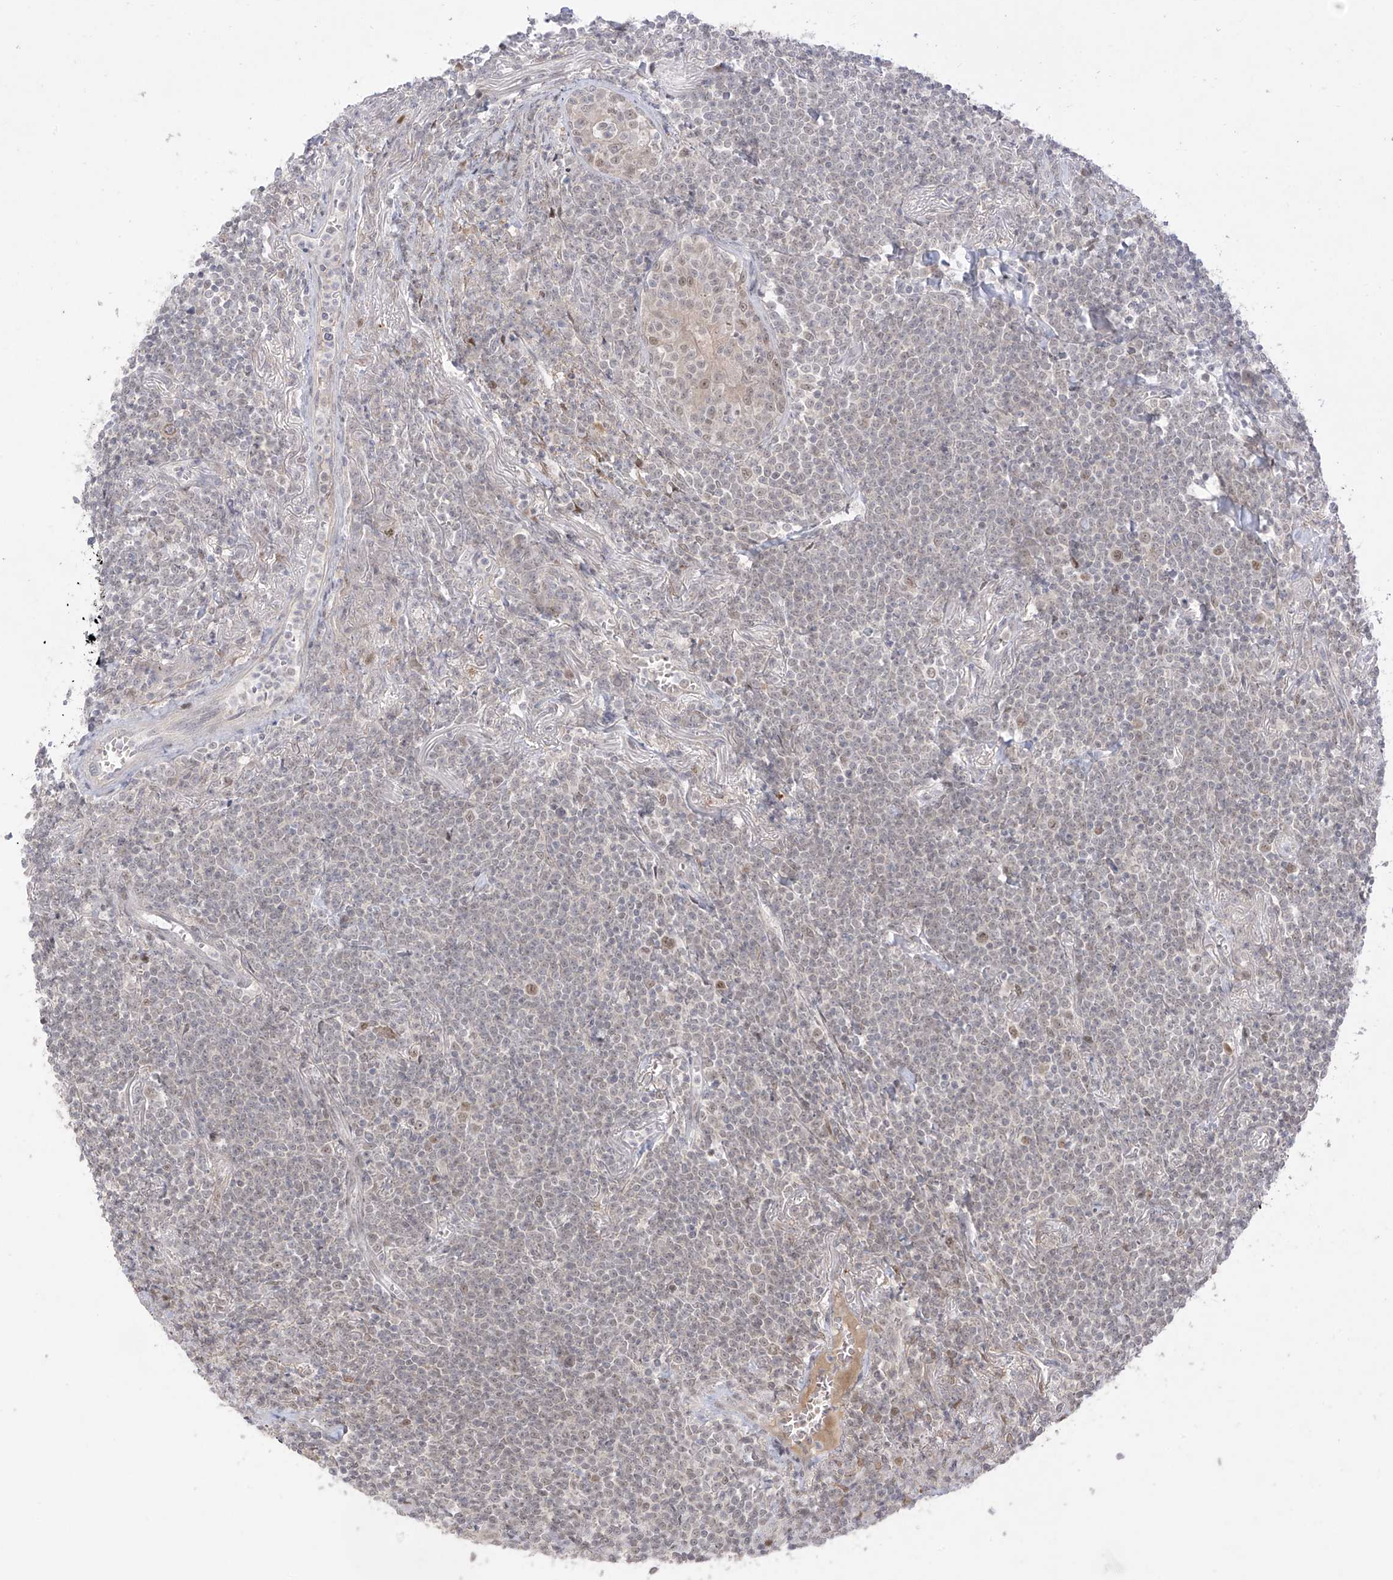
{"staining": {"intensity": "weak", "quantity": "<25%", "location": "nuclear"}, "tissue": "lymphoma", "cell_type": "Tumor cells", "image_type": "cancer", "snomed": [{"axis": "morphology", "description": "Malignant lymphoma, non-Hodgkin's type, Low grade"}, {"axis": "topography", "description": "Lung"}], "caption": "Immunohistochemical staining of low-grade malignant lymphoma, non-Hodgkin's type shows no significant staining in tumor cells.", "gene": "OGT", "patient": {"sex": "female", "age": 71}}